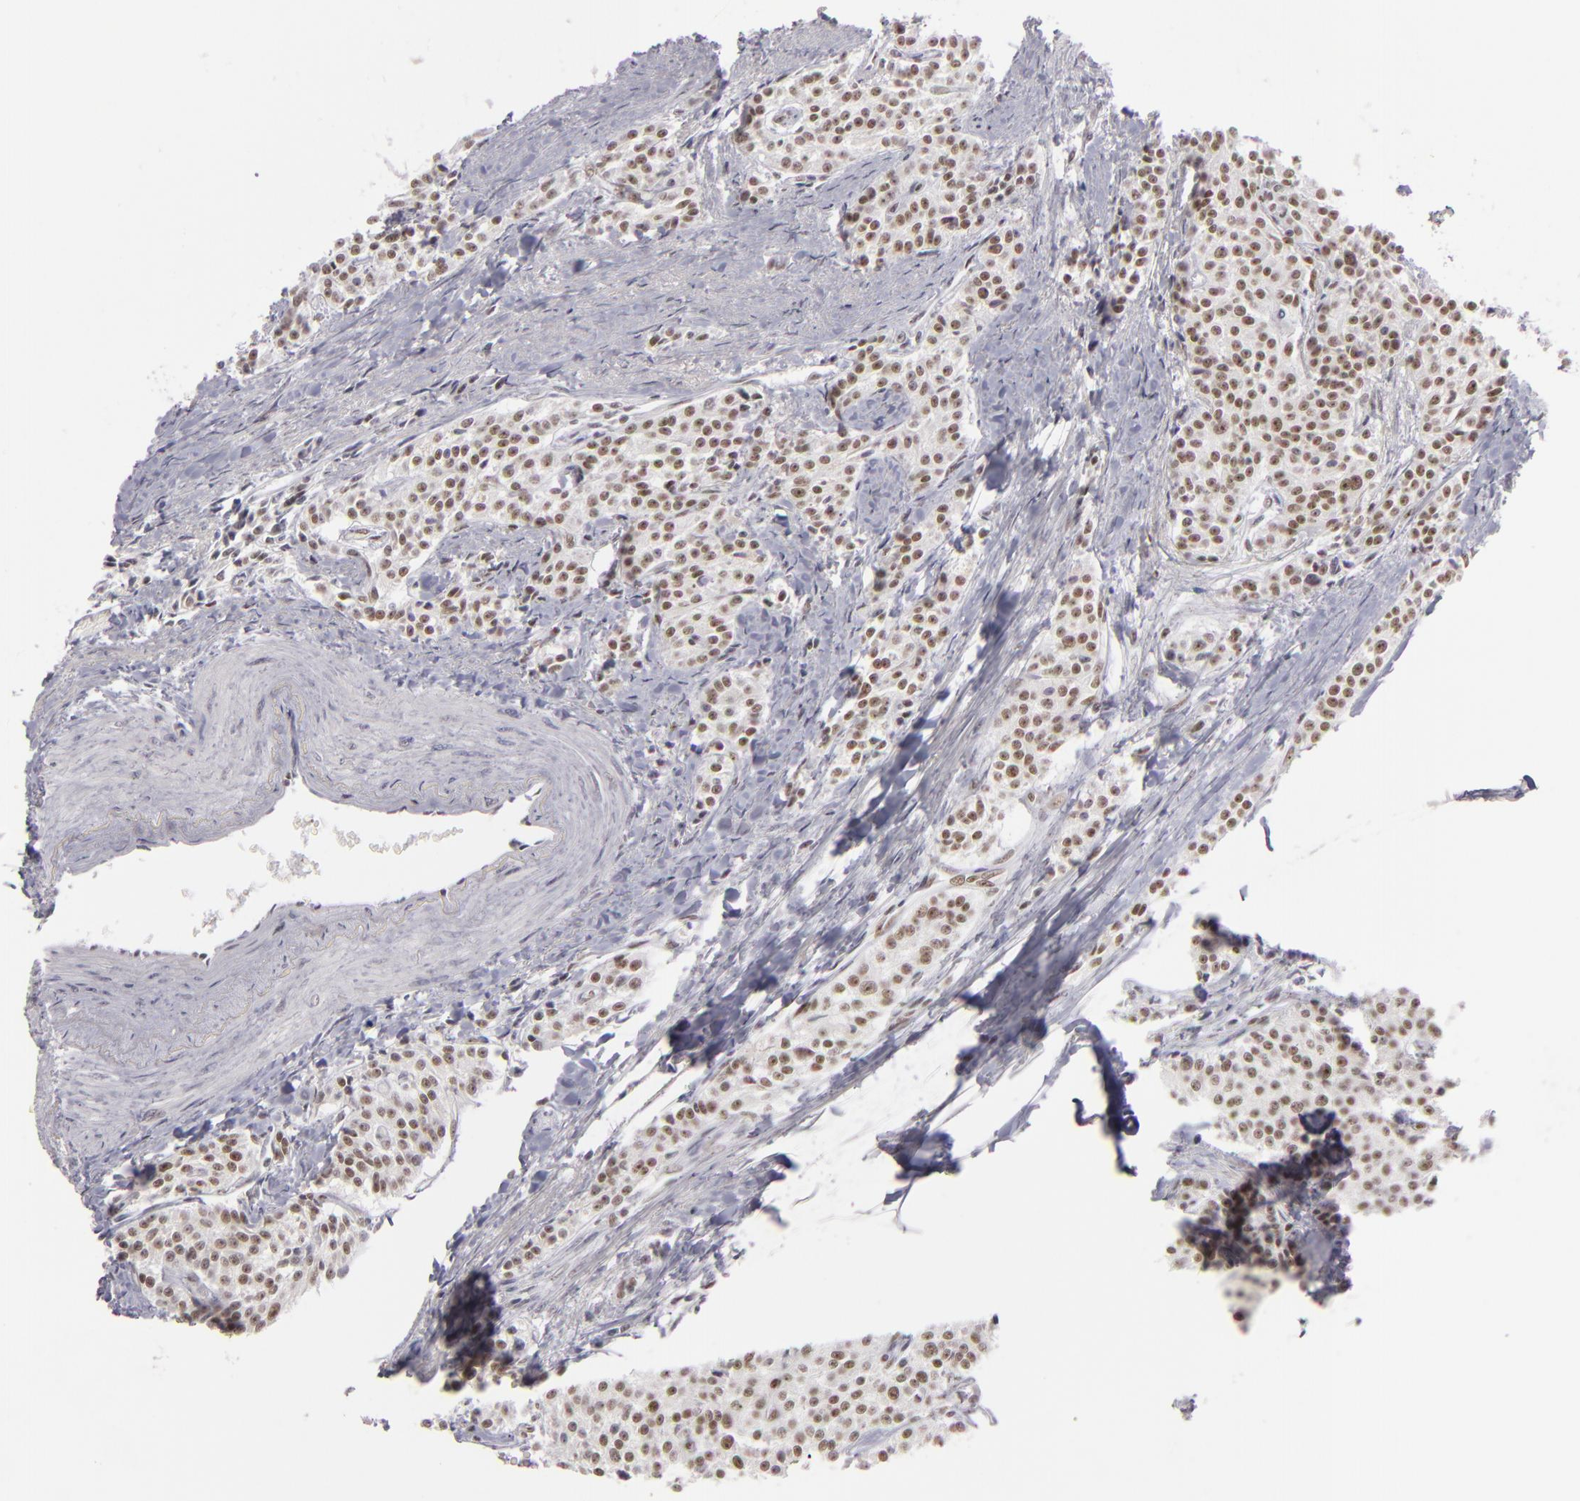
{"staining": {"intensity": "moderate", "quantity": ">75%", "location": "nuclear"}, "tissue": "carcinoid", "cell_type": "Tumor cells", "image_type": "cancer", "snomed": [{"axis": "morphology", "description": "Carcinoid, malignant, NOS"}, {"axis": "topography", "description": "Stomach"}], "caption": "Approximately >75% of tumor cells in malignant carcinoid reveal moderate nuclear protein expression as visualized by brown immunohistochemical staining.", "gene": "DAXX", "patient": {"sex": "female", "age": 76}}